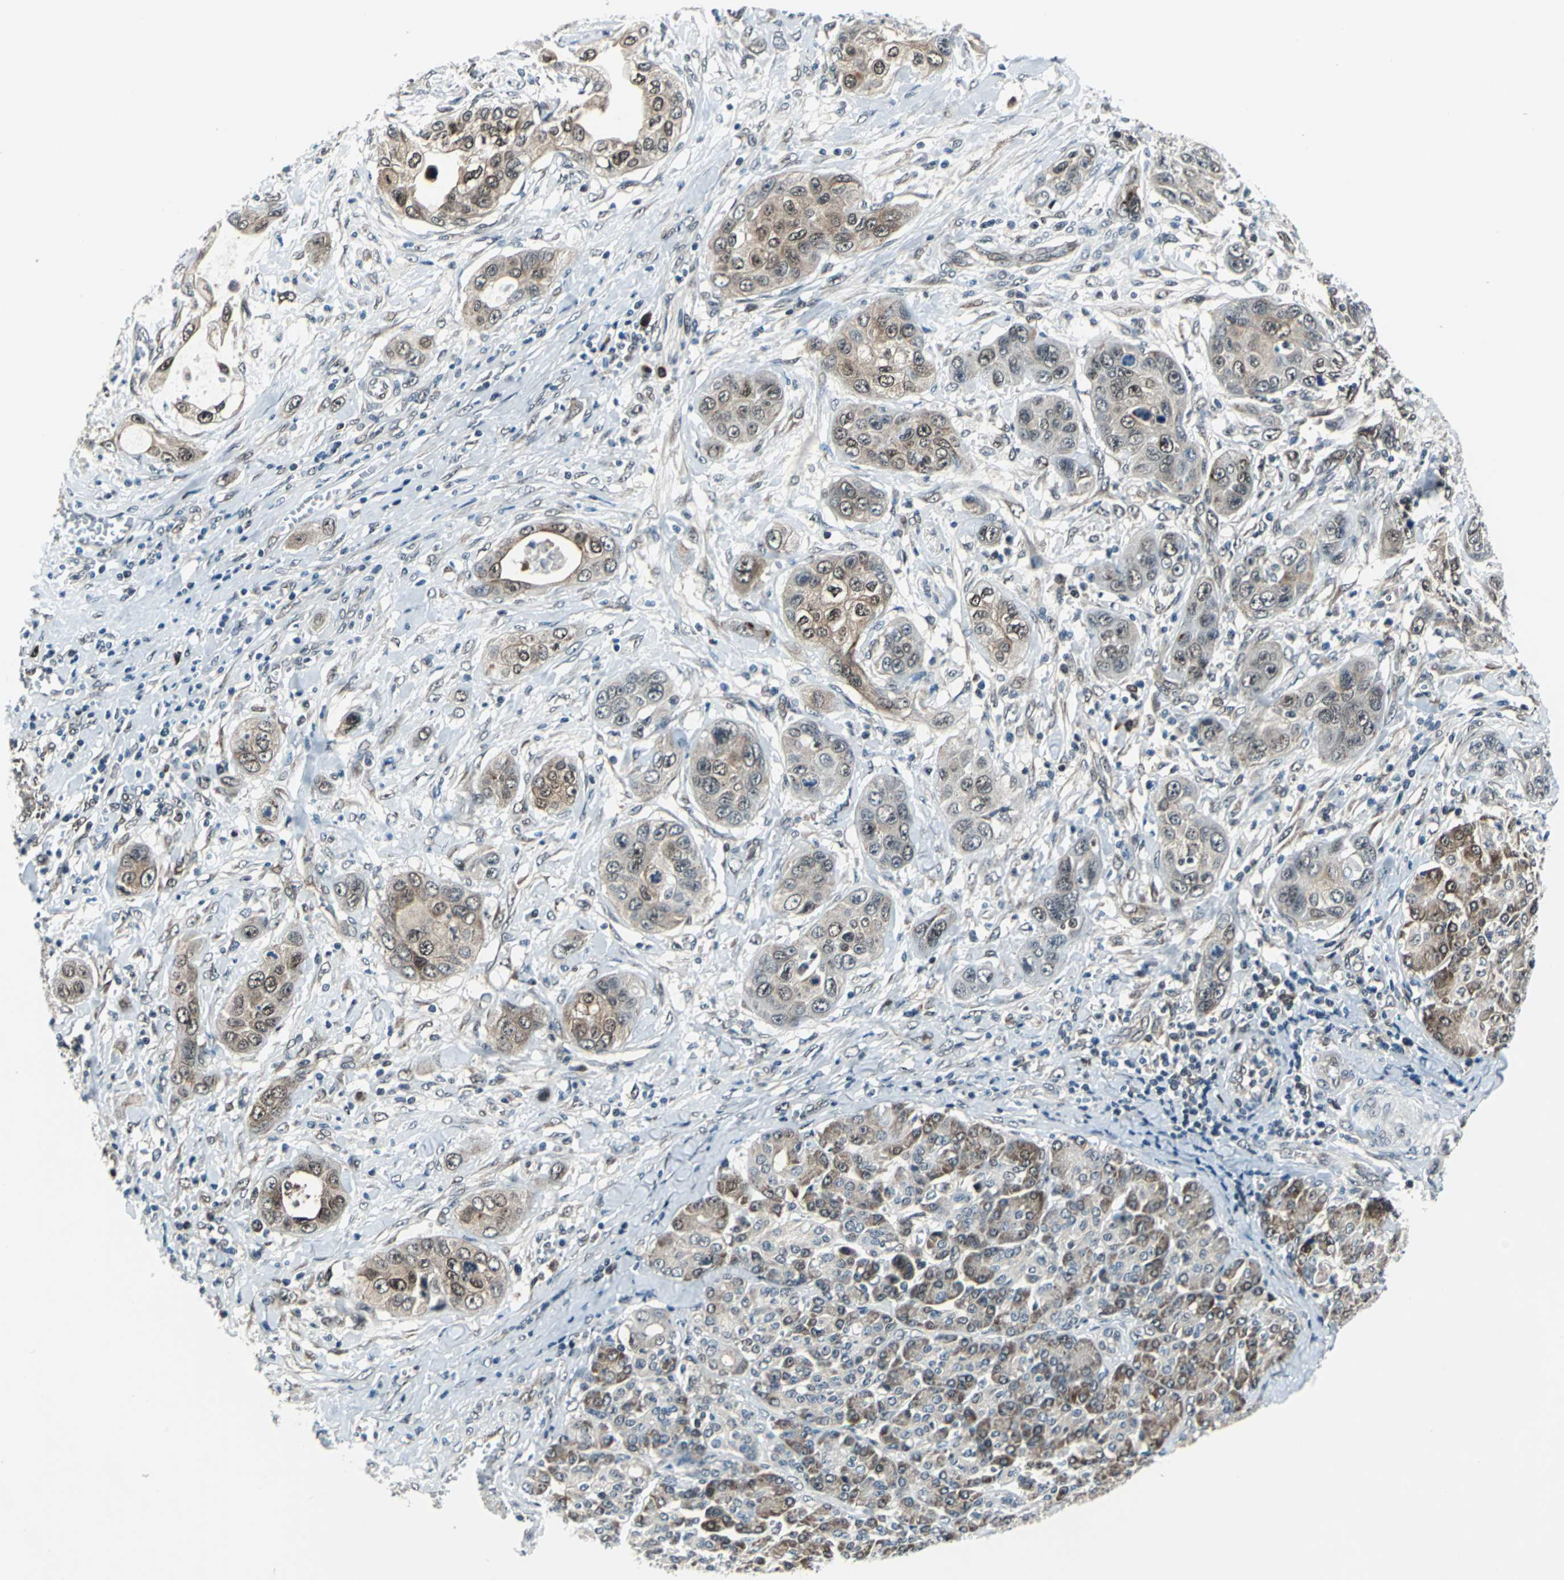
{"staining": {"intensity": "moderate", "quantity": "25%-75%", "location": "cytoplasmic/membranous,nuclear"}, "tissue": "pancreatic cancer", "cell_type": "Tumor cells", "image_type": "cancer", "snomed": [{"axis": "morphology", "description": "Adenocarcinoma, NOS"}, {"axis": "topography", "description": "Pancreas"}], "caption": "Tumor cells demonstrate medium levels of moderate cytoplasmic/membranous and nuclear expression in approximately 25%-75% of cells in pancreatic adenocarcinoma. (DAB IHC with brightfield microscopy, high magnification).", "gene": "POLR3K", "patient": {"sex": "female", "age": 70}}